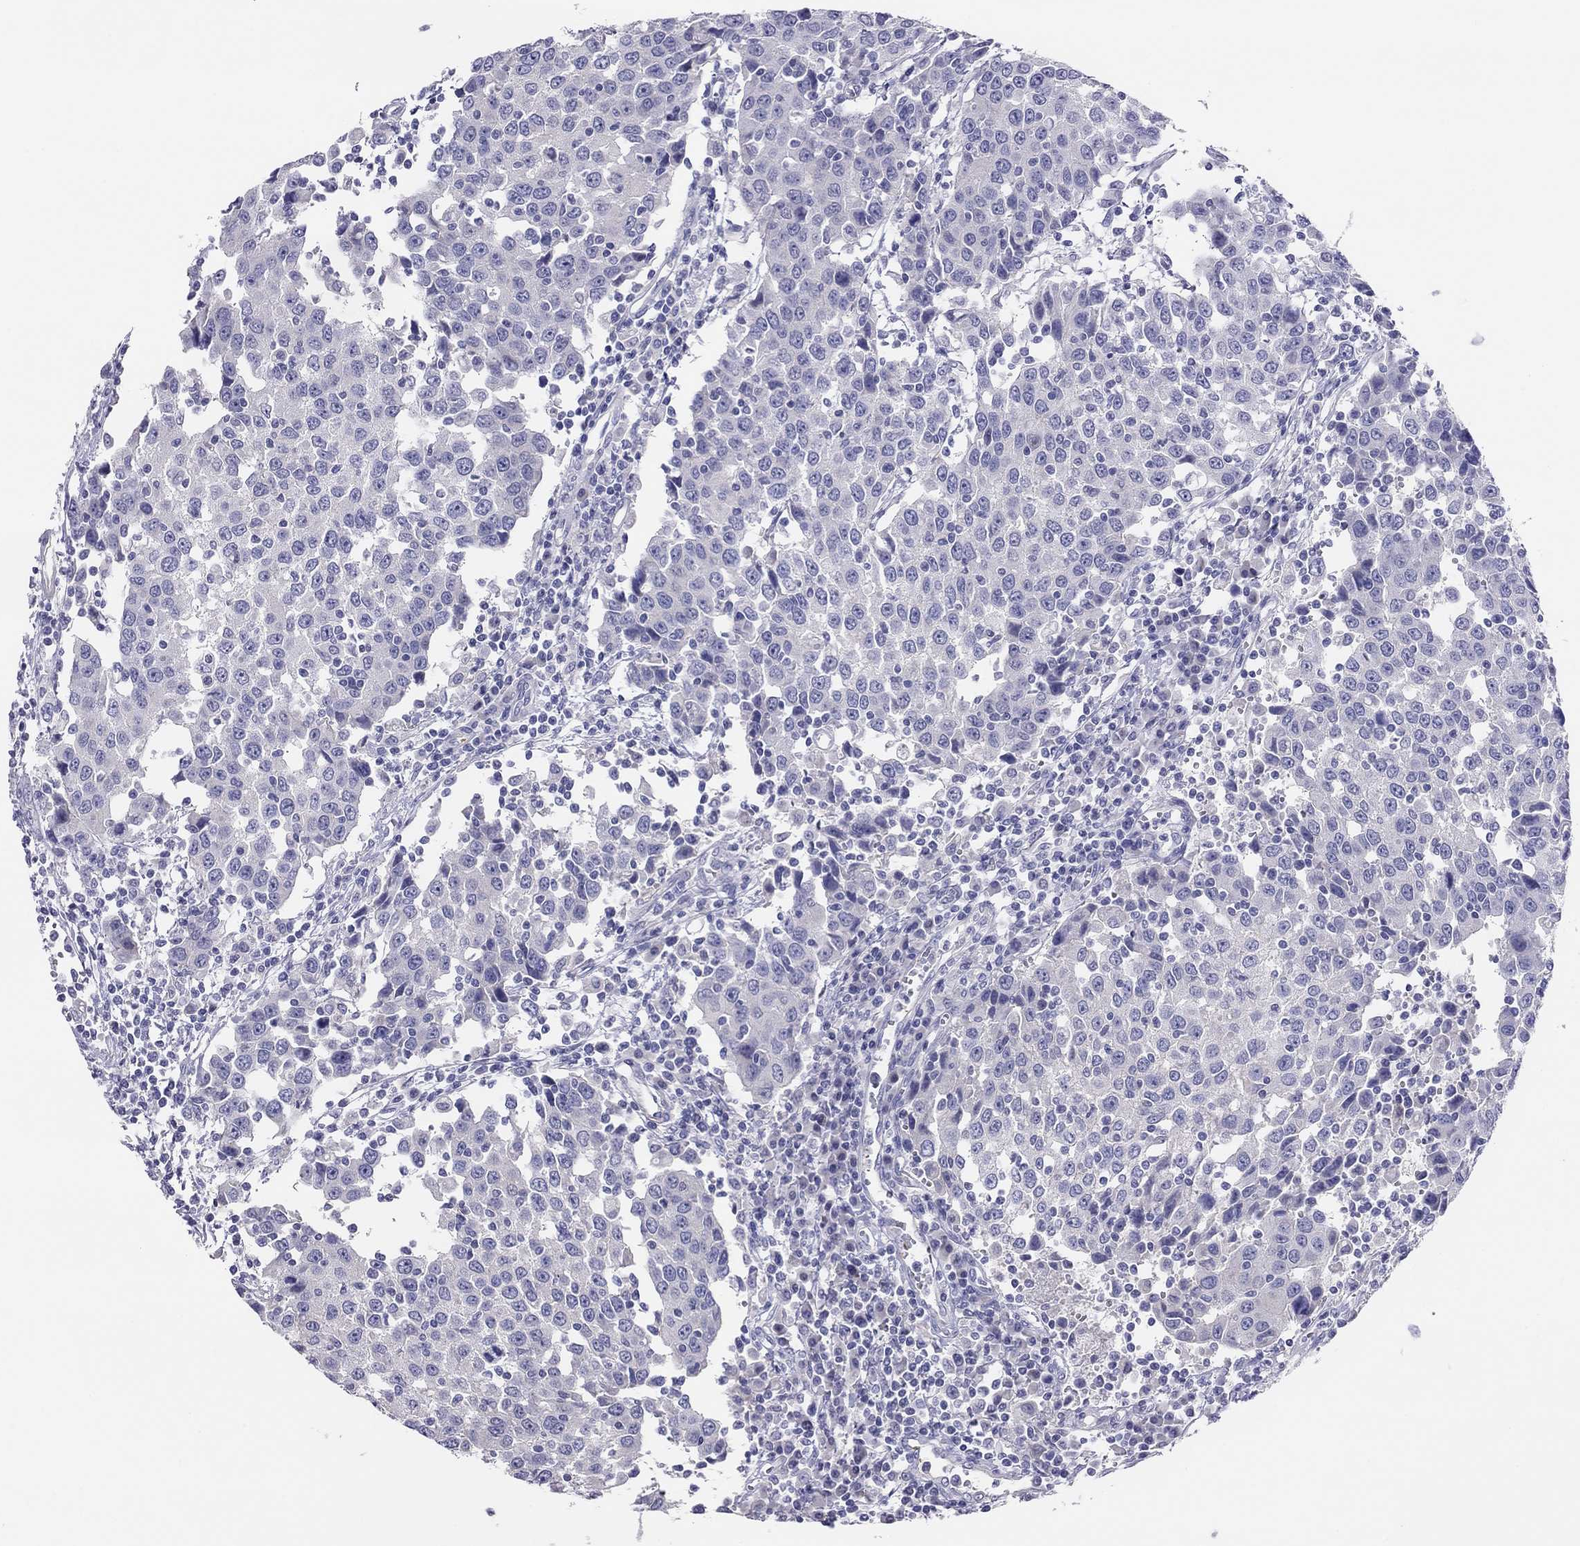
{"staining": {"intensity": "negative", "quantity": "none", "location": "none"}, "tissue": "urothelial cancer", "cell_type": "Tumor cells", "image_type": "cancer", "snomed": [{"axis": "morphology", "description": "Urothelial carcinoma, High grade"}, {"axis": "topography", "description": "Urinary bladder"}], "caption": "Tumor cells are negative for protein expression in human high-grade urothelial carcinoma. (DAB (3,3'-diaminobenzidine) IHC, high magnification).", "gene": "MGAT4C", "patient": {"sex": "female", "age": 85}}